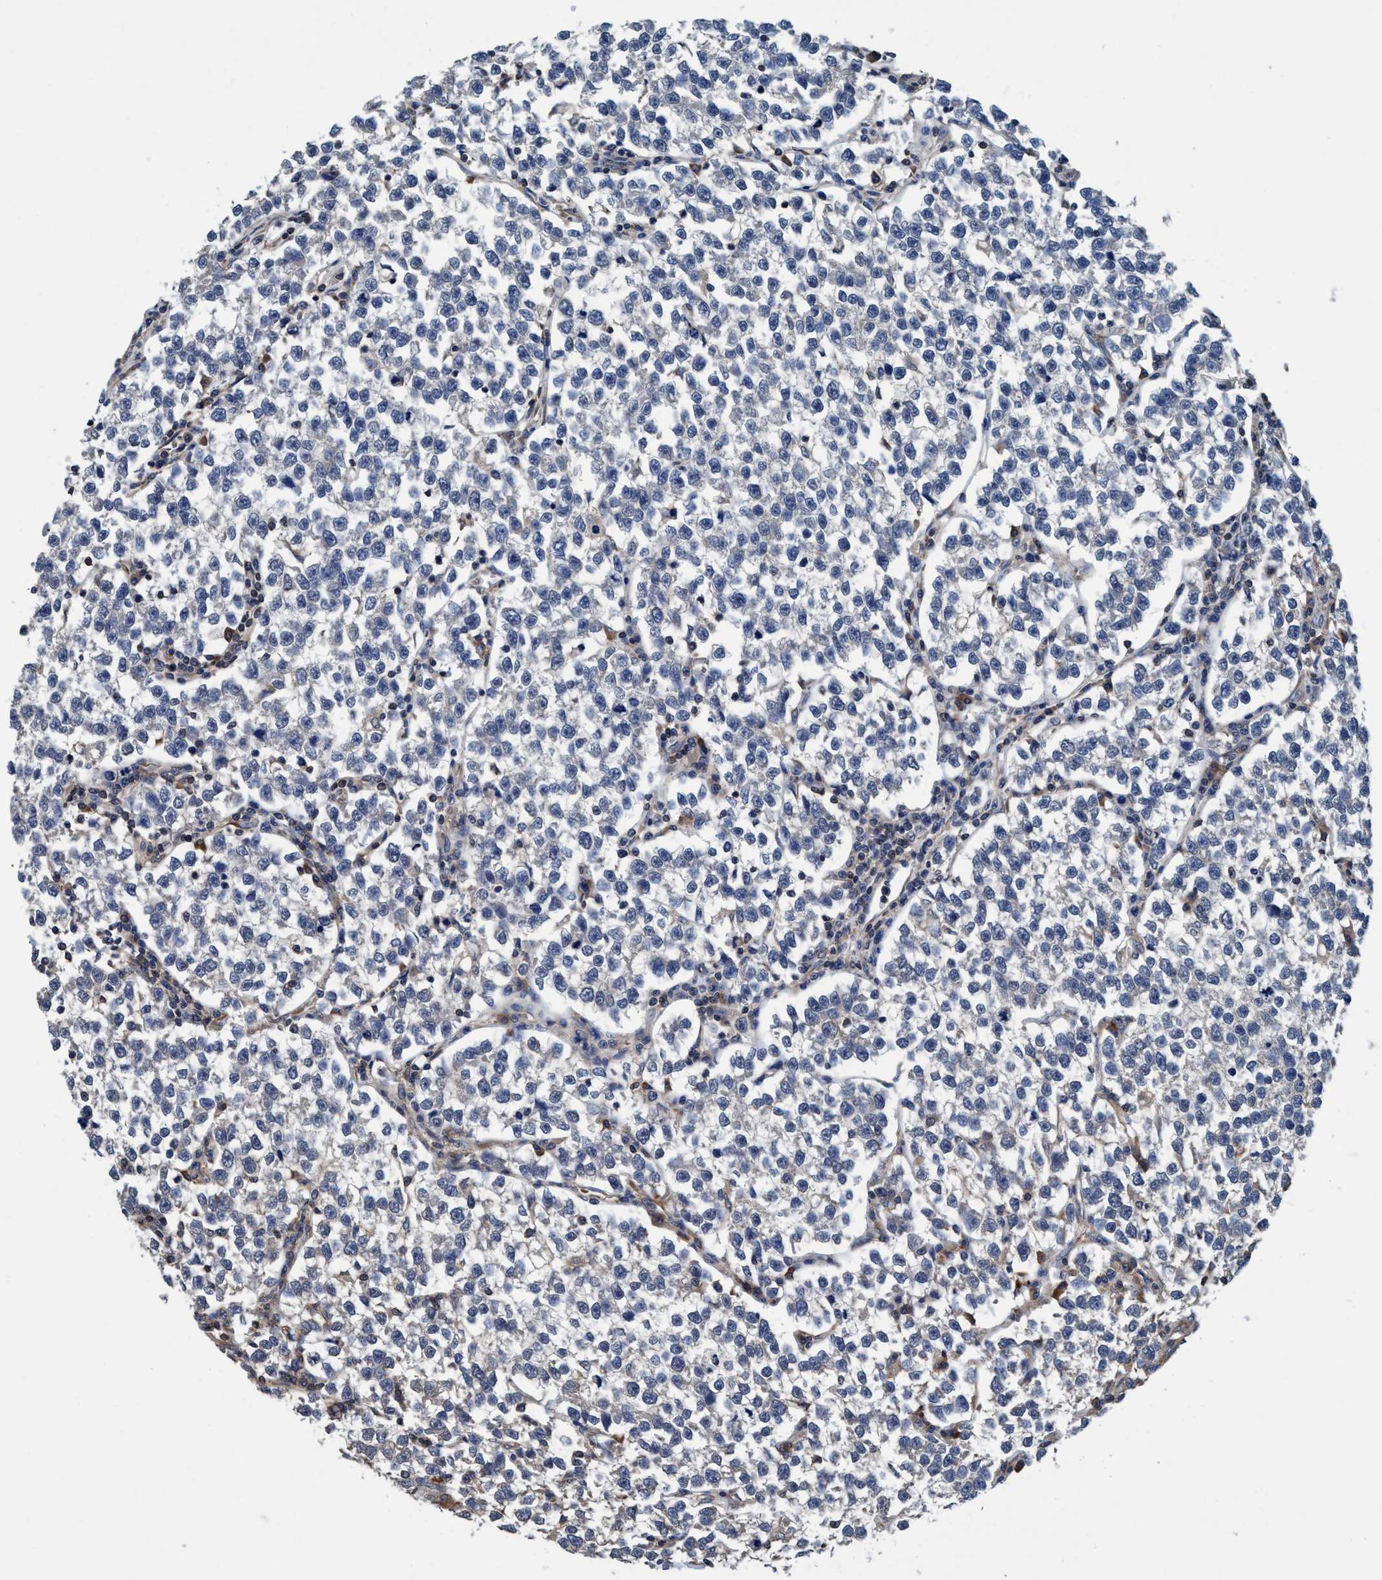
{"staining": {"intensity": "negative", "quantity": "none", "location": "none"}, "tissue": "testis cancer", "cell_type": "Tumor cells", "image_type": "cancer", "snomed": [{"axis": "morphology", "description": "Normal tissue, NOS"}, {"axis": "morphology", "description": "Seminoma, NOS"}, {"axis": "topography", "description": "Testis"}], "caption": "Immunohistochemical staining of human seminoma (testis) reveals no significant staining in tumor cells.", "gene": "ENDOG", "patient": {"sex": "male", "age": 43}}